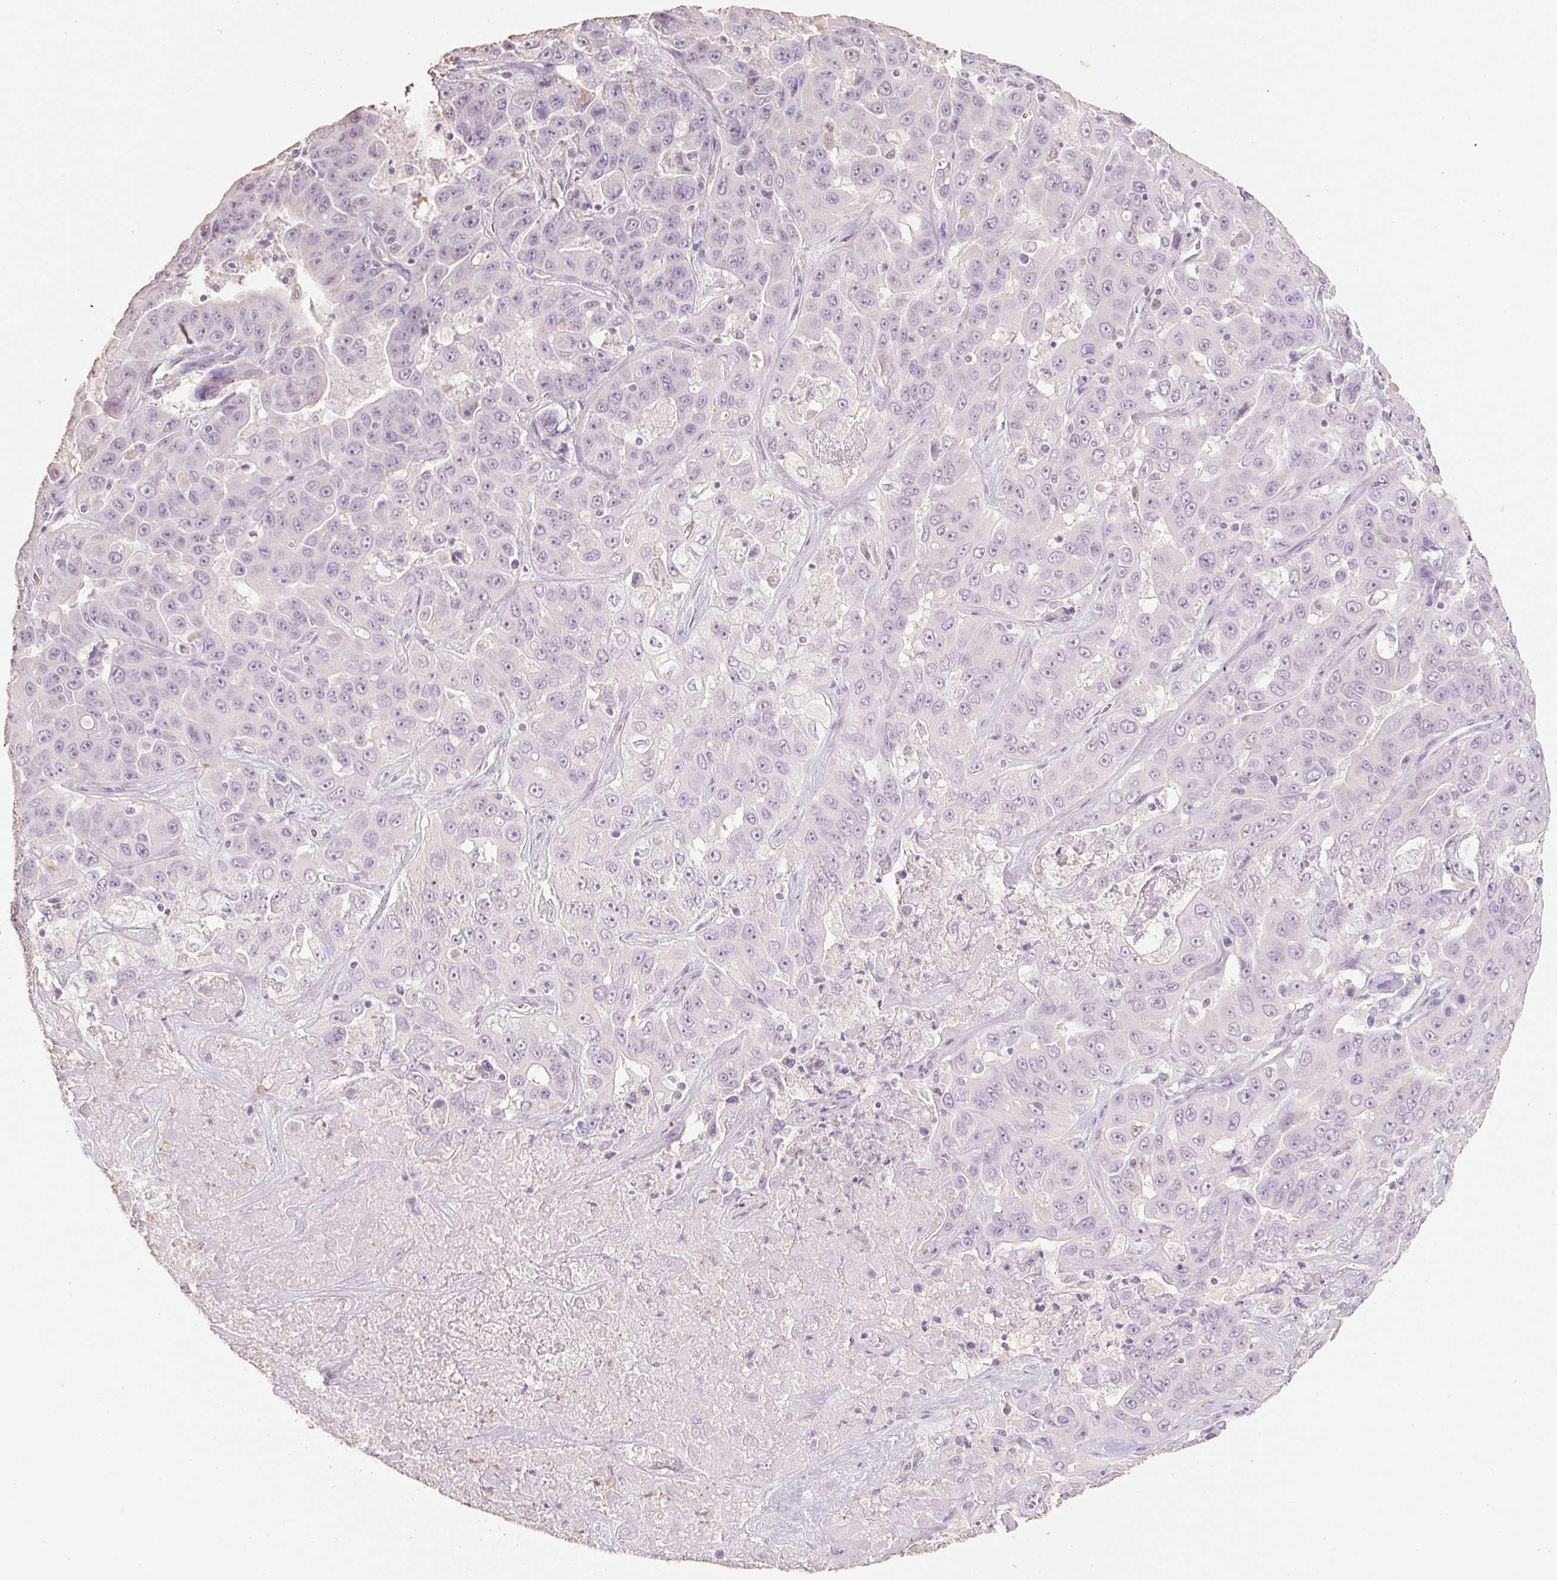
{"staining": {"intensity": "negative", "quantity": "none", "location": "none"}, "tissue": "liver cancer", "cell_type": "Tumor cells", "image_type": "cancer", "snomed": [{"axis": "morphology", "description": "Cholangiocarcinoma"}, {"axis": "topography", "description": "Liver"}], "caption": "Tumor cells show no significant protein positivity in liver cancer (cholangiocarcinoma).", "gene": "MBOAT7", "patient": {"sex": "female", "age": 52}}